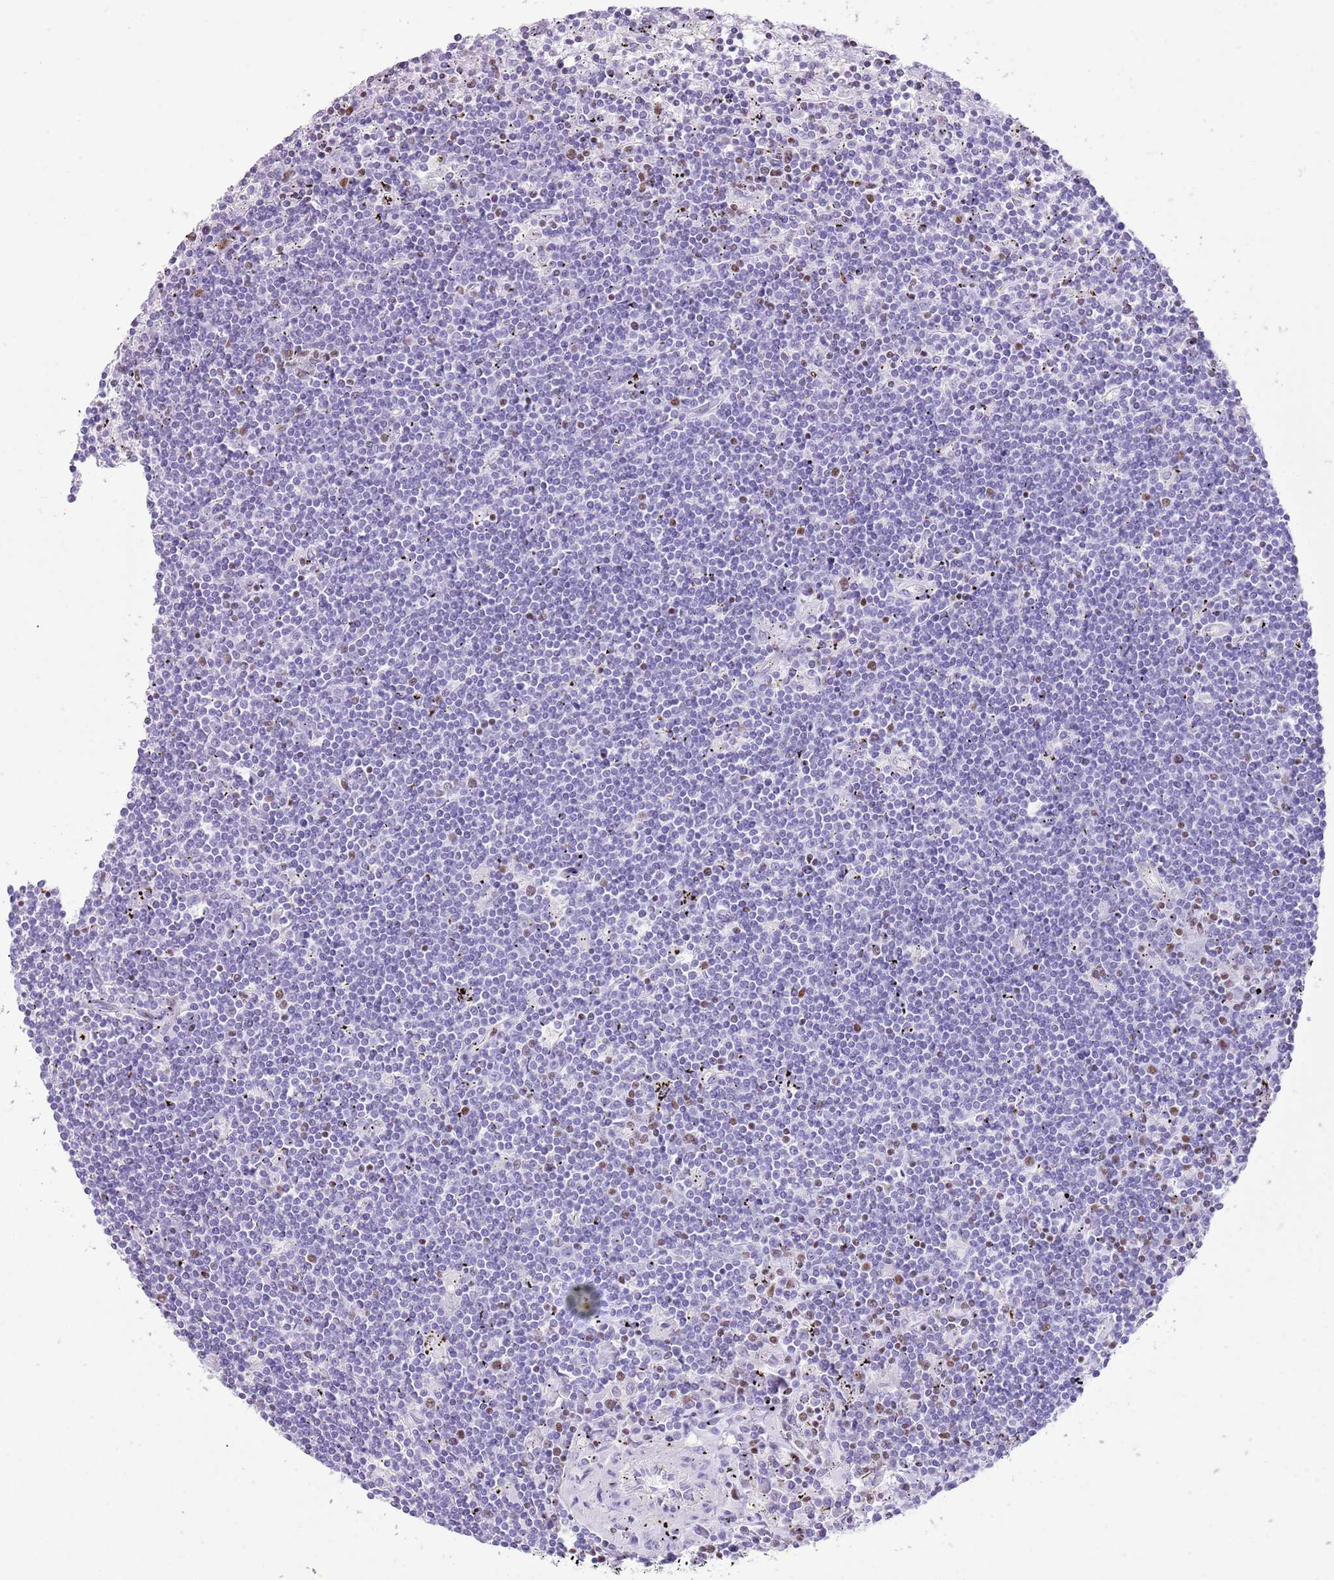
{"staining": {"intensity": "negative", "quantity": "none", "location": "none"}, "tissue": "lymphoma", "cell_type": "Tumor cells", "image_type": "cancer", "snomed": [{"axis": "morphology", "description": "Malignant lymphoma, non-Hodgkin's type, Low grade"}, {"axis": "topography", "description": "Spleen"}], "caption": "Tumor cells are negative for protein expression in human lymphoma.", "gene": "BCL11B", "patient": {"sex": "male", "age": 76}}